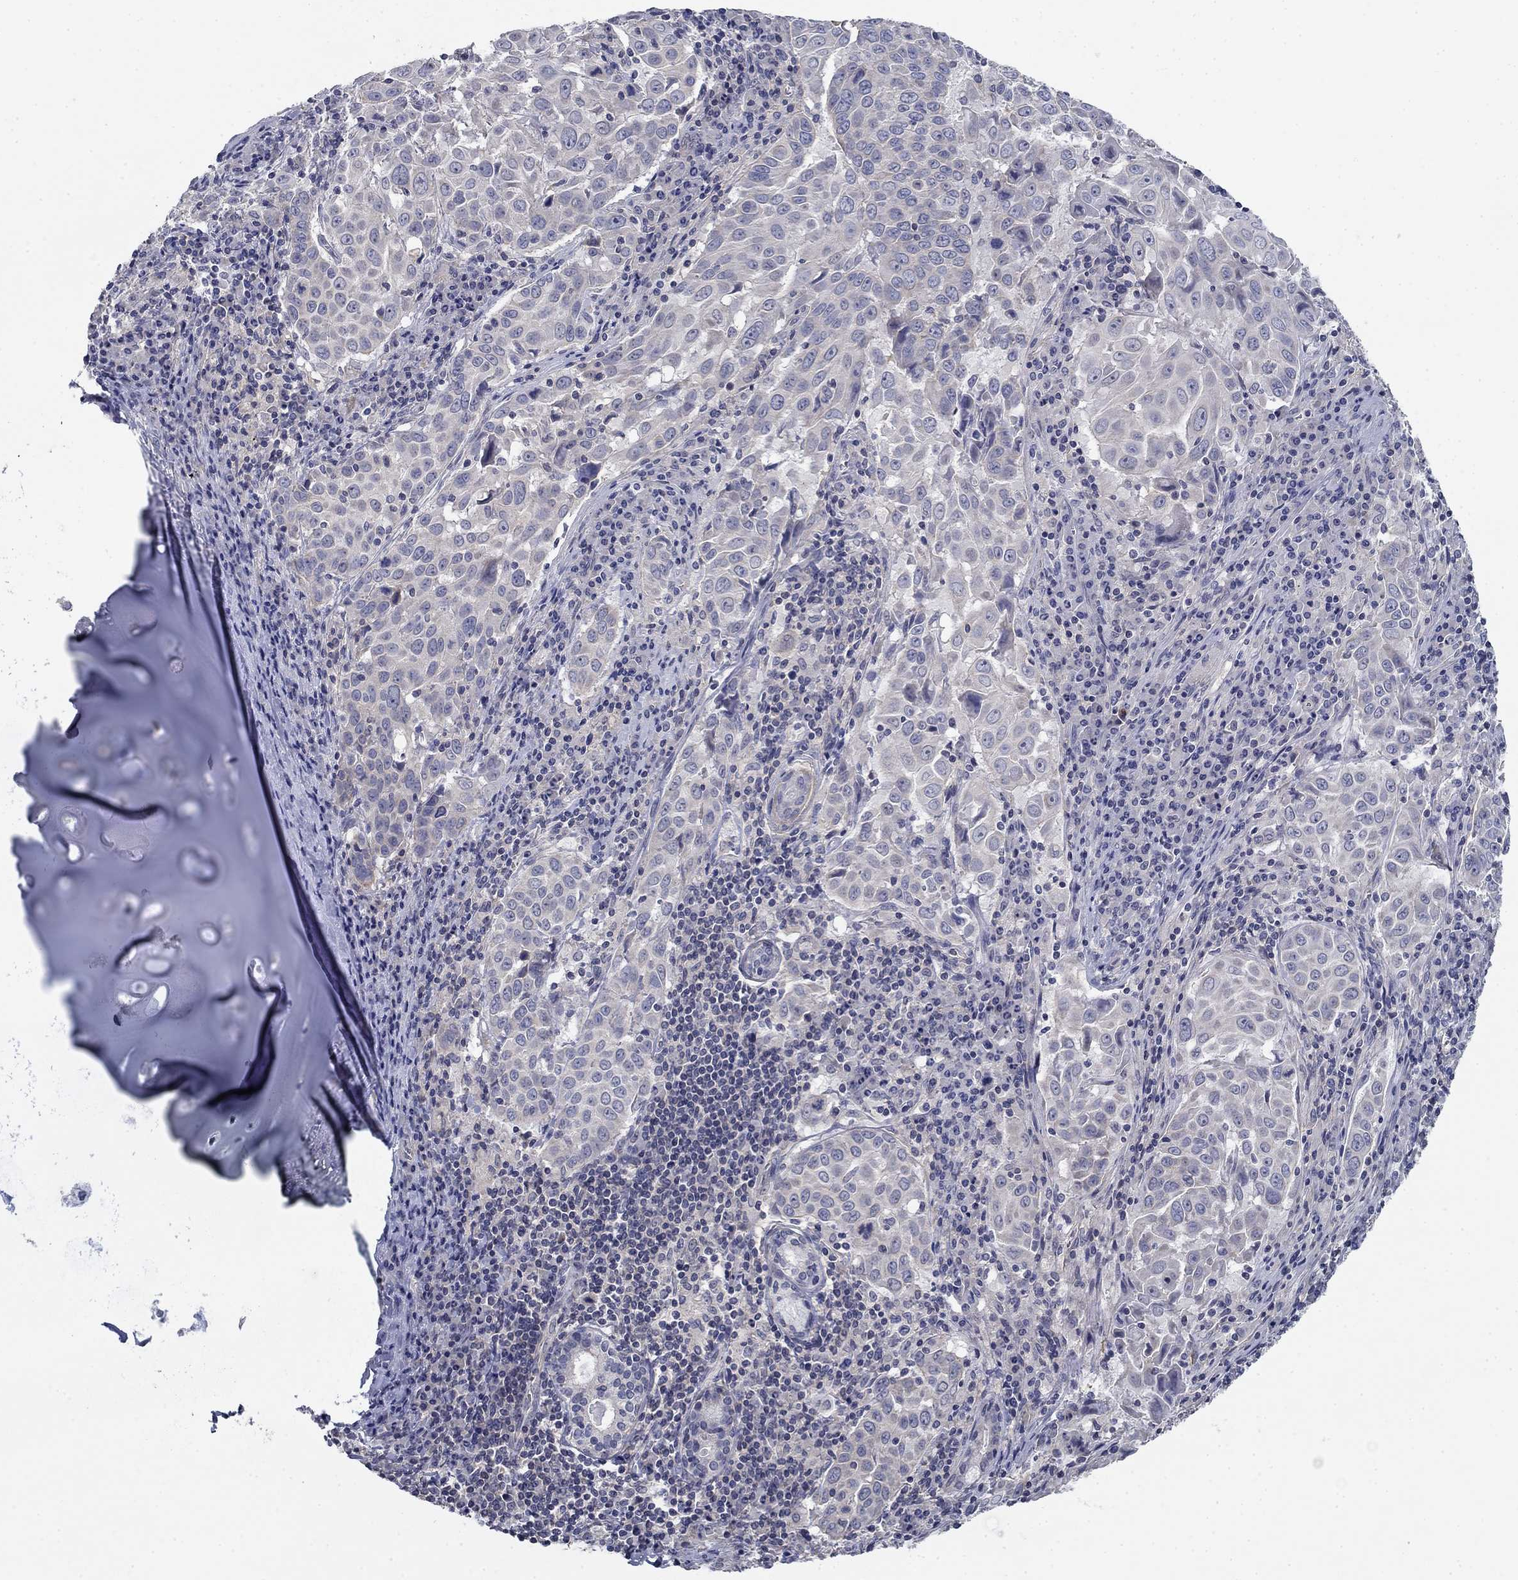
{"staining": {"intensity": "negative", "quantity": "none", "location": "none"}, "tissue": "lung cancer", "cell_type": "Tumor cells", "image_type": "cancer", "snomed": [{"axis": "morphology", "description": "Squamous cell carcinoma, NOS"}, {"axis": "topography", "description": "Lung"}], "caption": "Human lung cancer stained for a protein using immunohistochemistry shows no positivity in tumor cells.", "gene": "GRK7", "patient": {"sex": "male", "age": 57}}